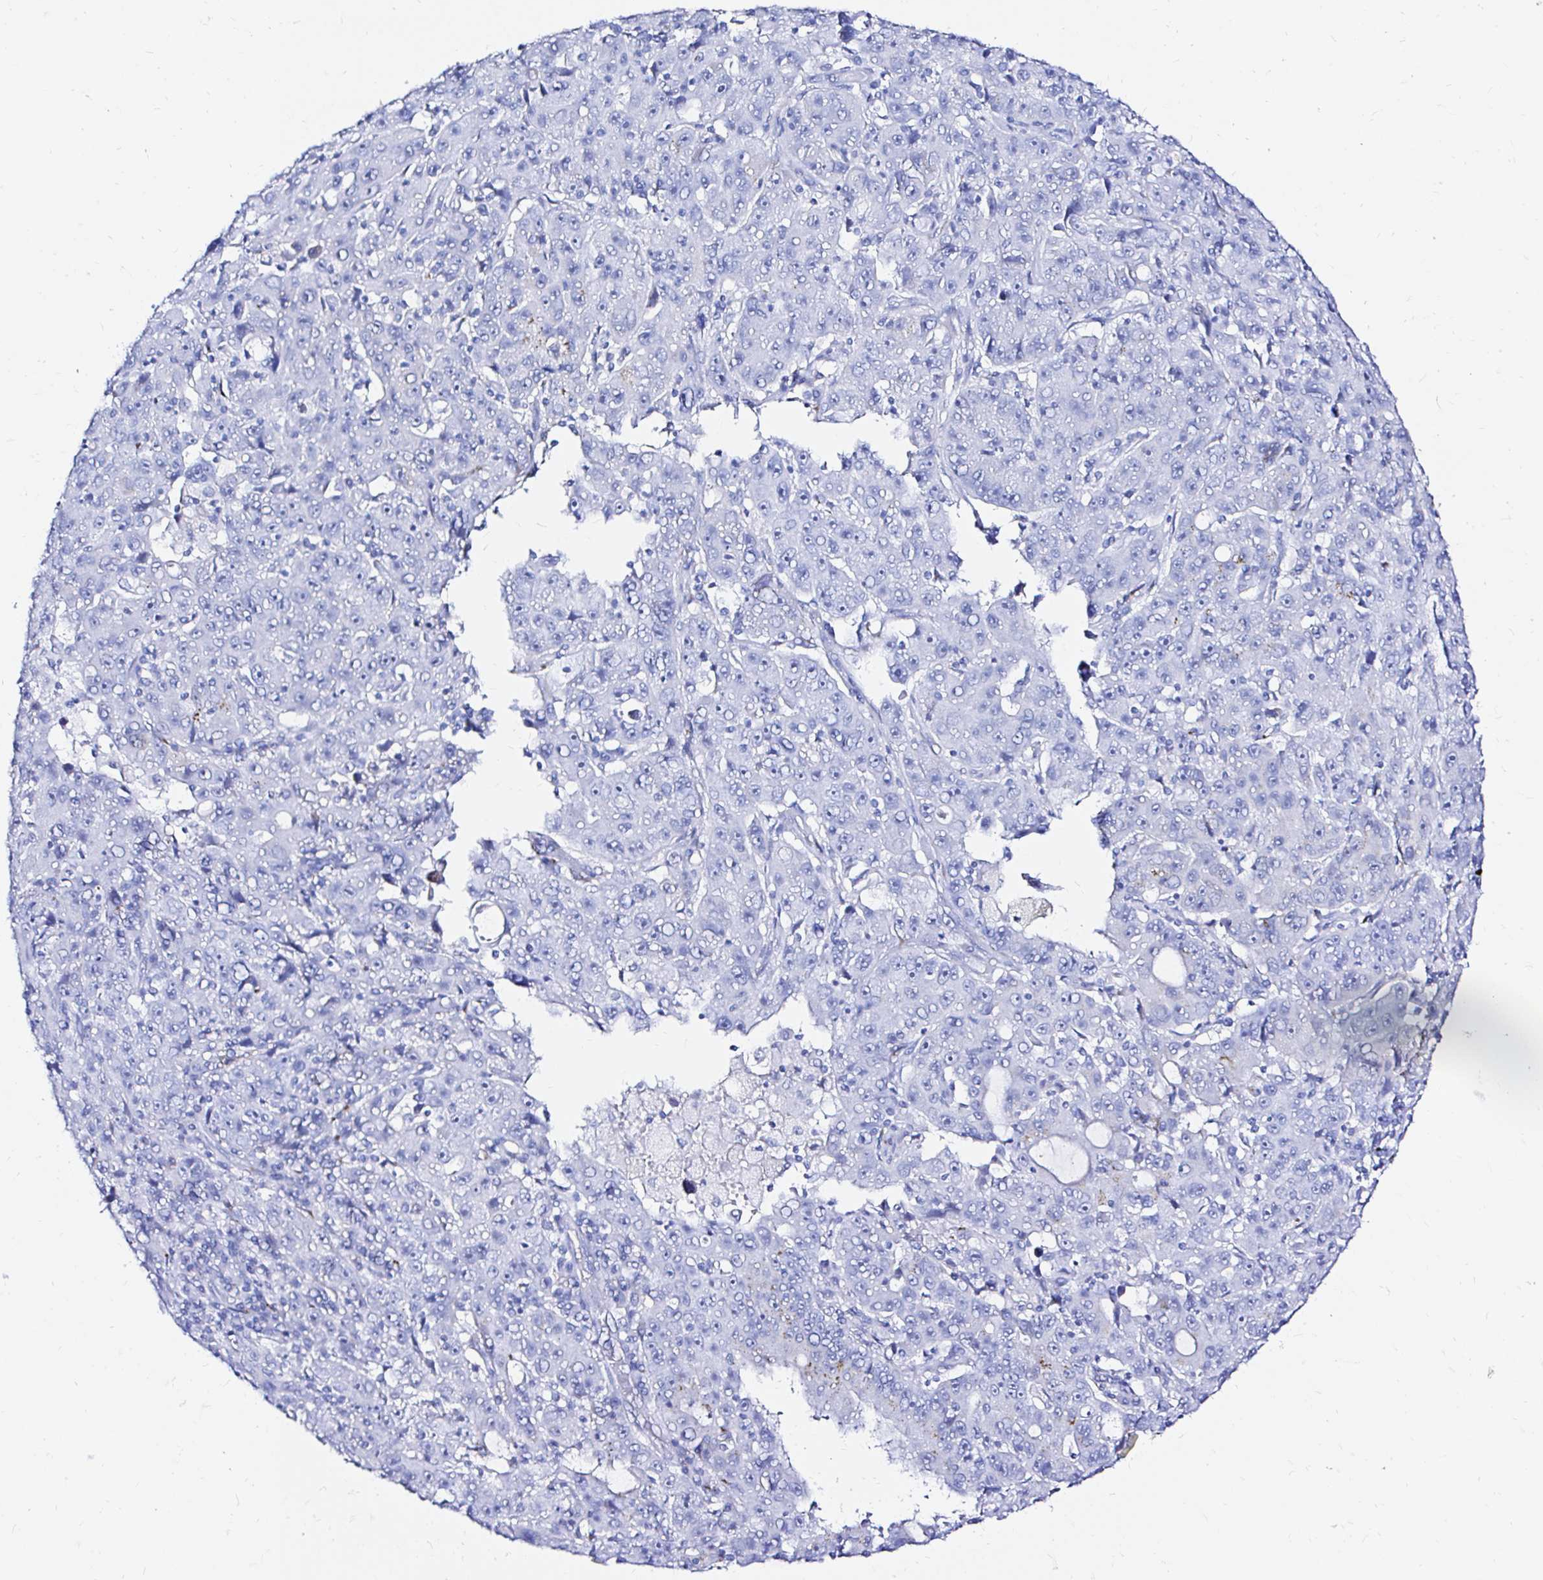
{"staining": {"intensity": "moderate", "quantity": "<25%", "location": "cytoplasmic/membranous"}, "tissue": "lung cancer", "cell_type": "Tumor cells", "image_type": "cancer", "snomed": [{"axis": "morphology", "description": "Normal morphology"}, {"axis": "morphology", "description": "Adenocarcinoma, NOS"}, {"axis": "topography", "description": "Lymph node"}, {"axis": "topography", "description": "Lung"}], "caption": "Immunohistochemical staining of lung cancer shows low levels of moderate cytoplasmic/membranous protein positivity in about <25% of tumor cells. (DAB (3,3'-diaminobenzidine) IHC with brightfield microscopy, high magnification).", "gene": "ZNF432", "patient": {"sex": "female", "age": 57}}